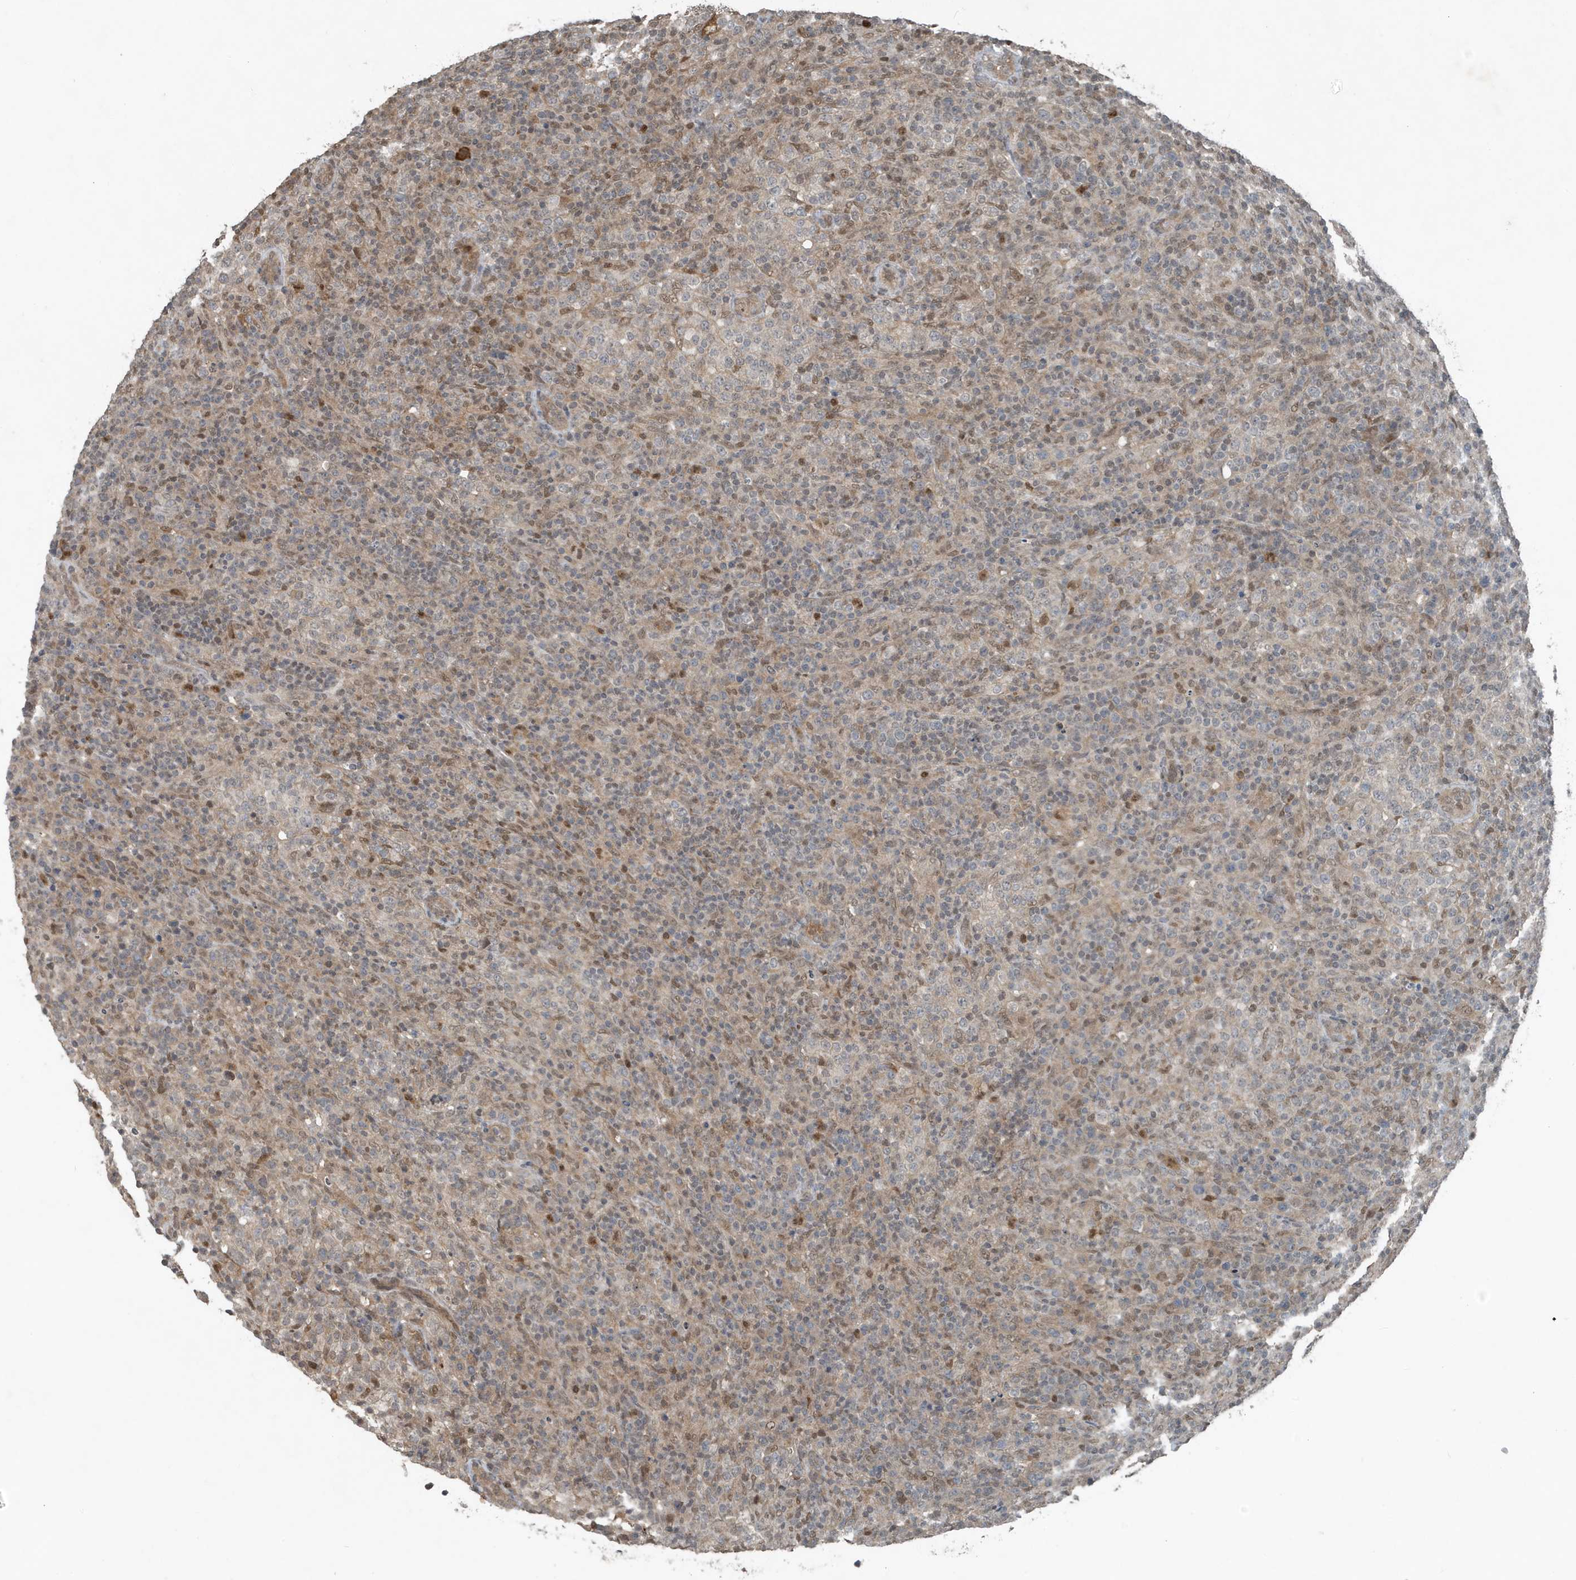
{"staining": {"intensity": "negative", "quantity": "none", "location": "none"}, "tissue": "lymphoma", "cell_type": "Tumor cells", "image_type": "cancer", "snomed": [{"axis": "morphology", "description": "Malignant lymphoma, non-Hodgkin's type, High grade"}, {"axis": "topography", "description": "Lymph node"}], "caption": "IHC micrograph of high-grade malignant lymphoma, non-Hodgkin's type stained for a protein (brown), which shows no positivity in tumor cells.", "gene": "HSPA1A", "patient": {"sex": "female", "age": 76}}